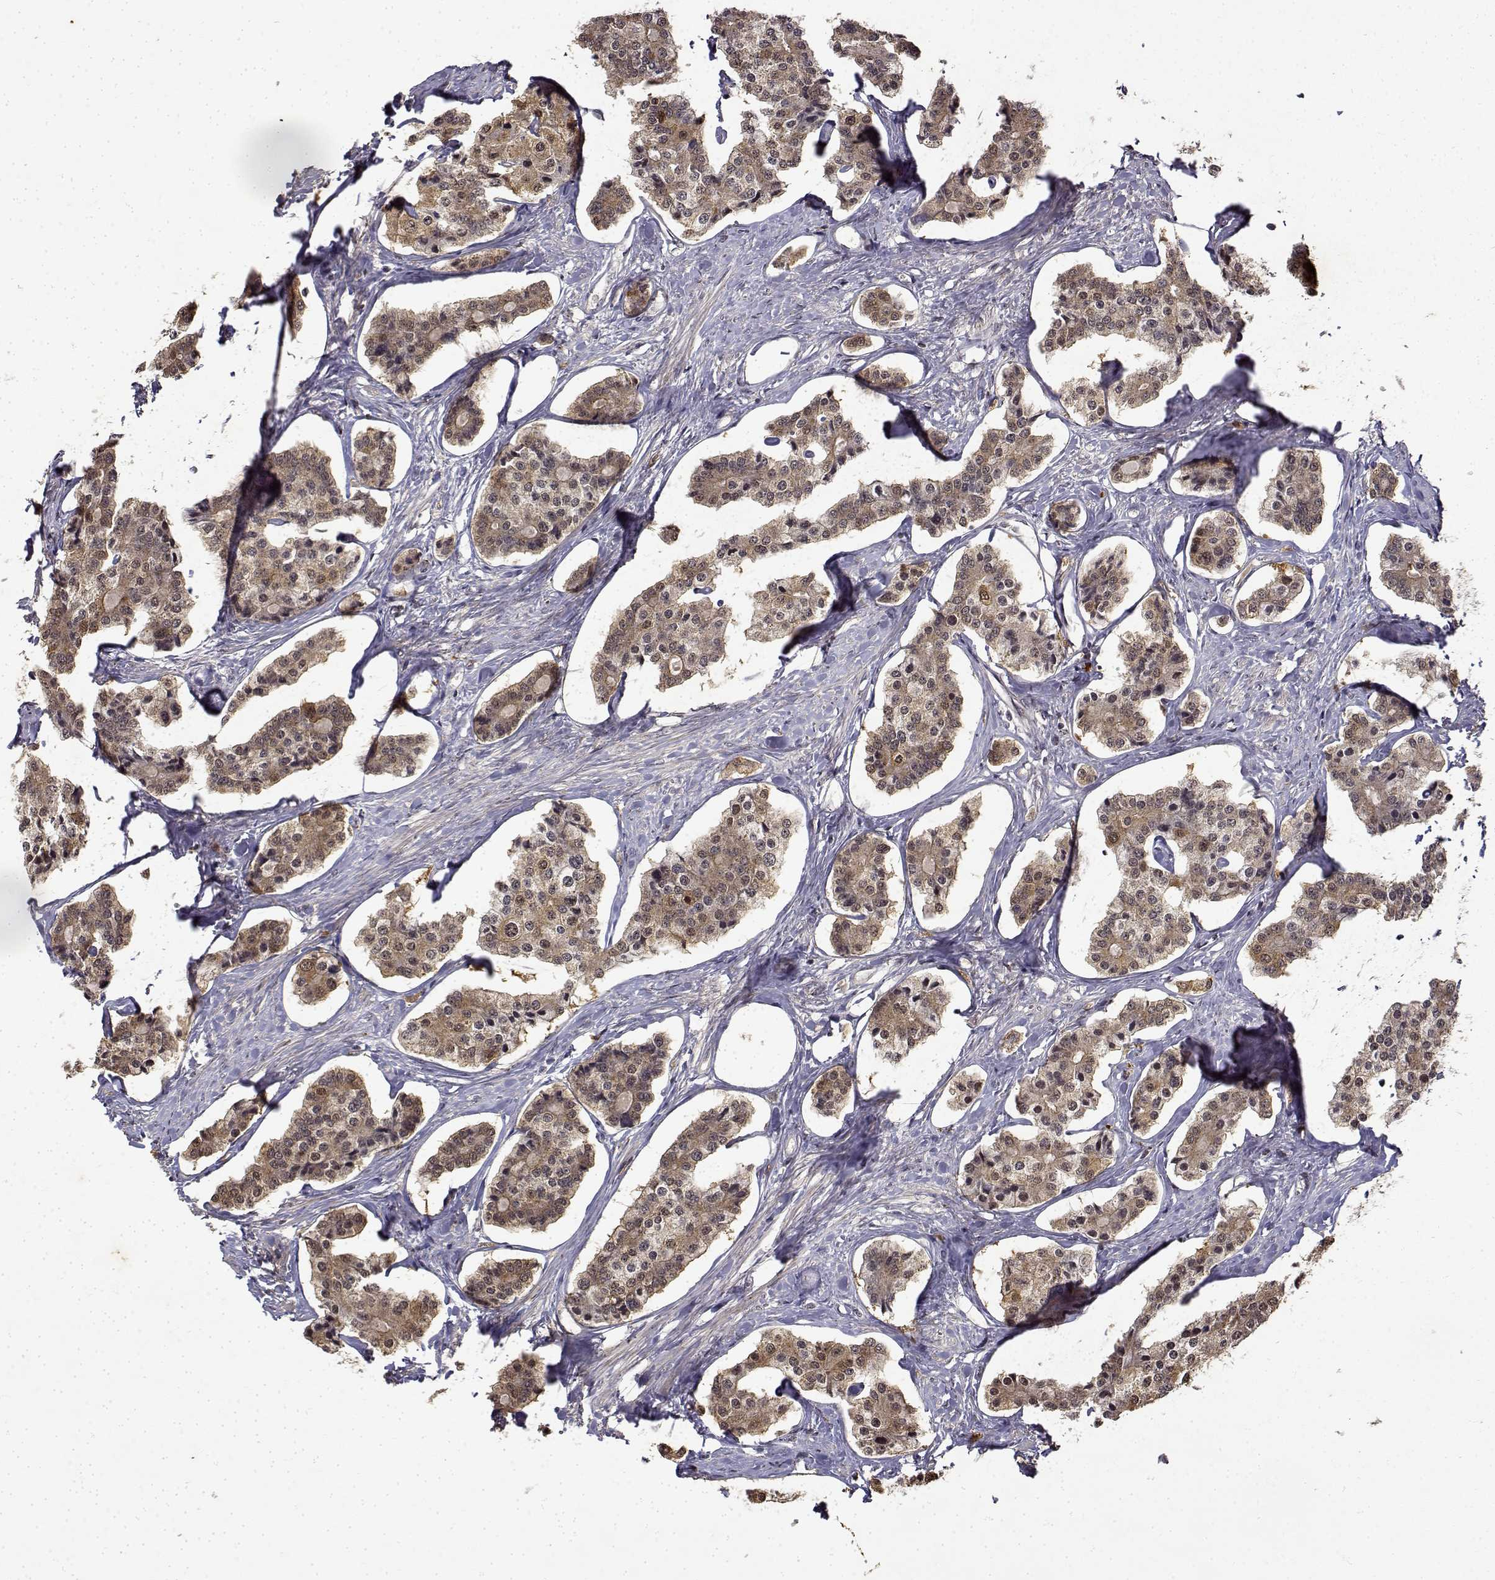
{"staining": {"intensity": "weak", "quantity": ">75%", "location": "cytoplasmic/membranous"}, "tissue": "carcinoid", "cell_type": "Tumor cells", "image_type": "cancer", "snomed": [{"axis": "morphology", "description": "Carcinoid, malignant, NOS"}, {"axis": "topography", "description": "Small intestine"}], "caption": "A photomicrograph of malignant carcinoid stained for a protein reveals weak cytoplasmic/membranous brown staining in tumor cells.", "gene": "BDNF", "patient": {"sex": "female", "age": 65}}